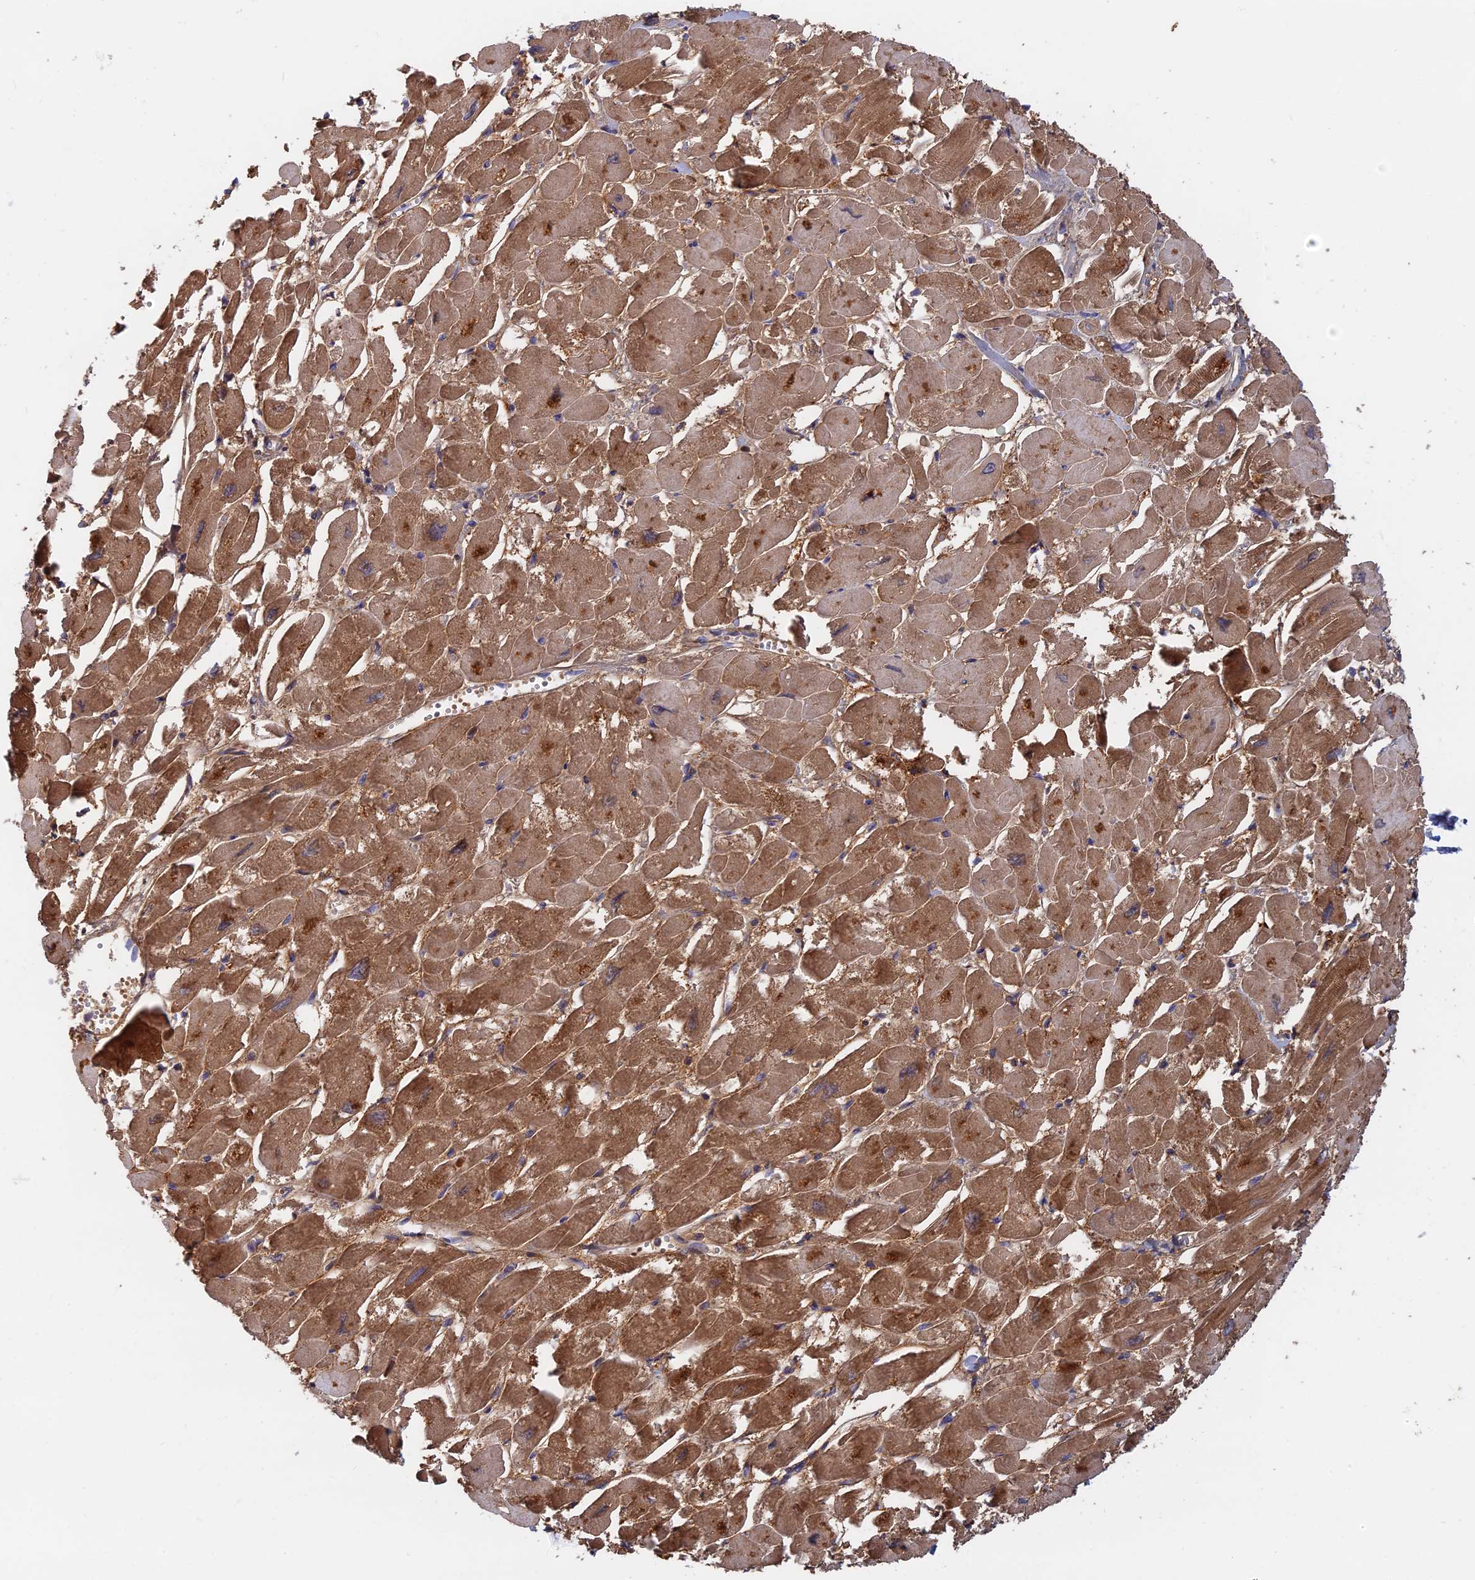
{"staining": {"intensity": "moderate", "quantity": ">75%", "location": "cytoplasmic/membranous"}, "tissue": "heart muscle", "cell_type": "Cardiomyocytes", "image_type": "normal", "snomed": [{"axis": "morphology", "description": "Normal tissue, NOS"}, {"axis": "topography", "description": "Heart"}], "caption": "Heart muscle stained with IHC shows moderate cytoplasmic/membranous staining in approximately >75% of cardiomyocytes.", "gene": "BLVRA", "patient": {"sex": "male", "age": 54}}